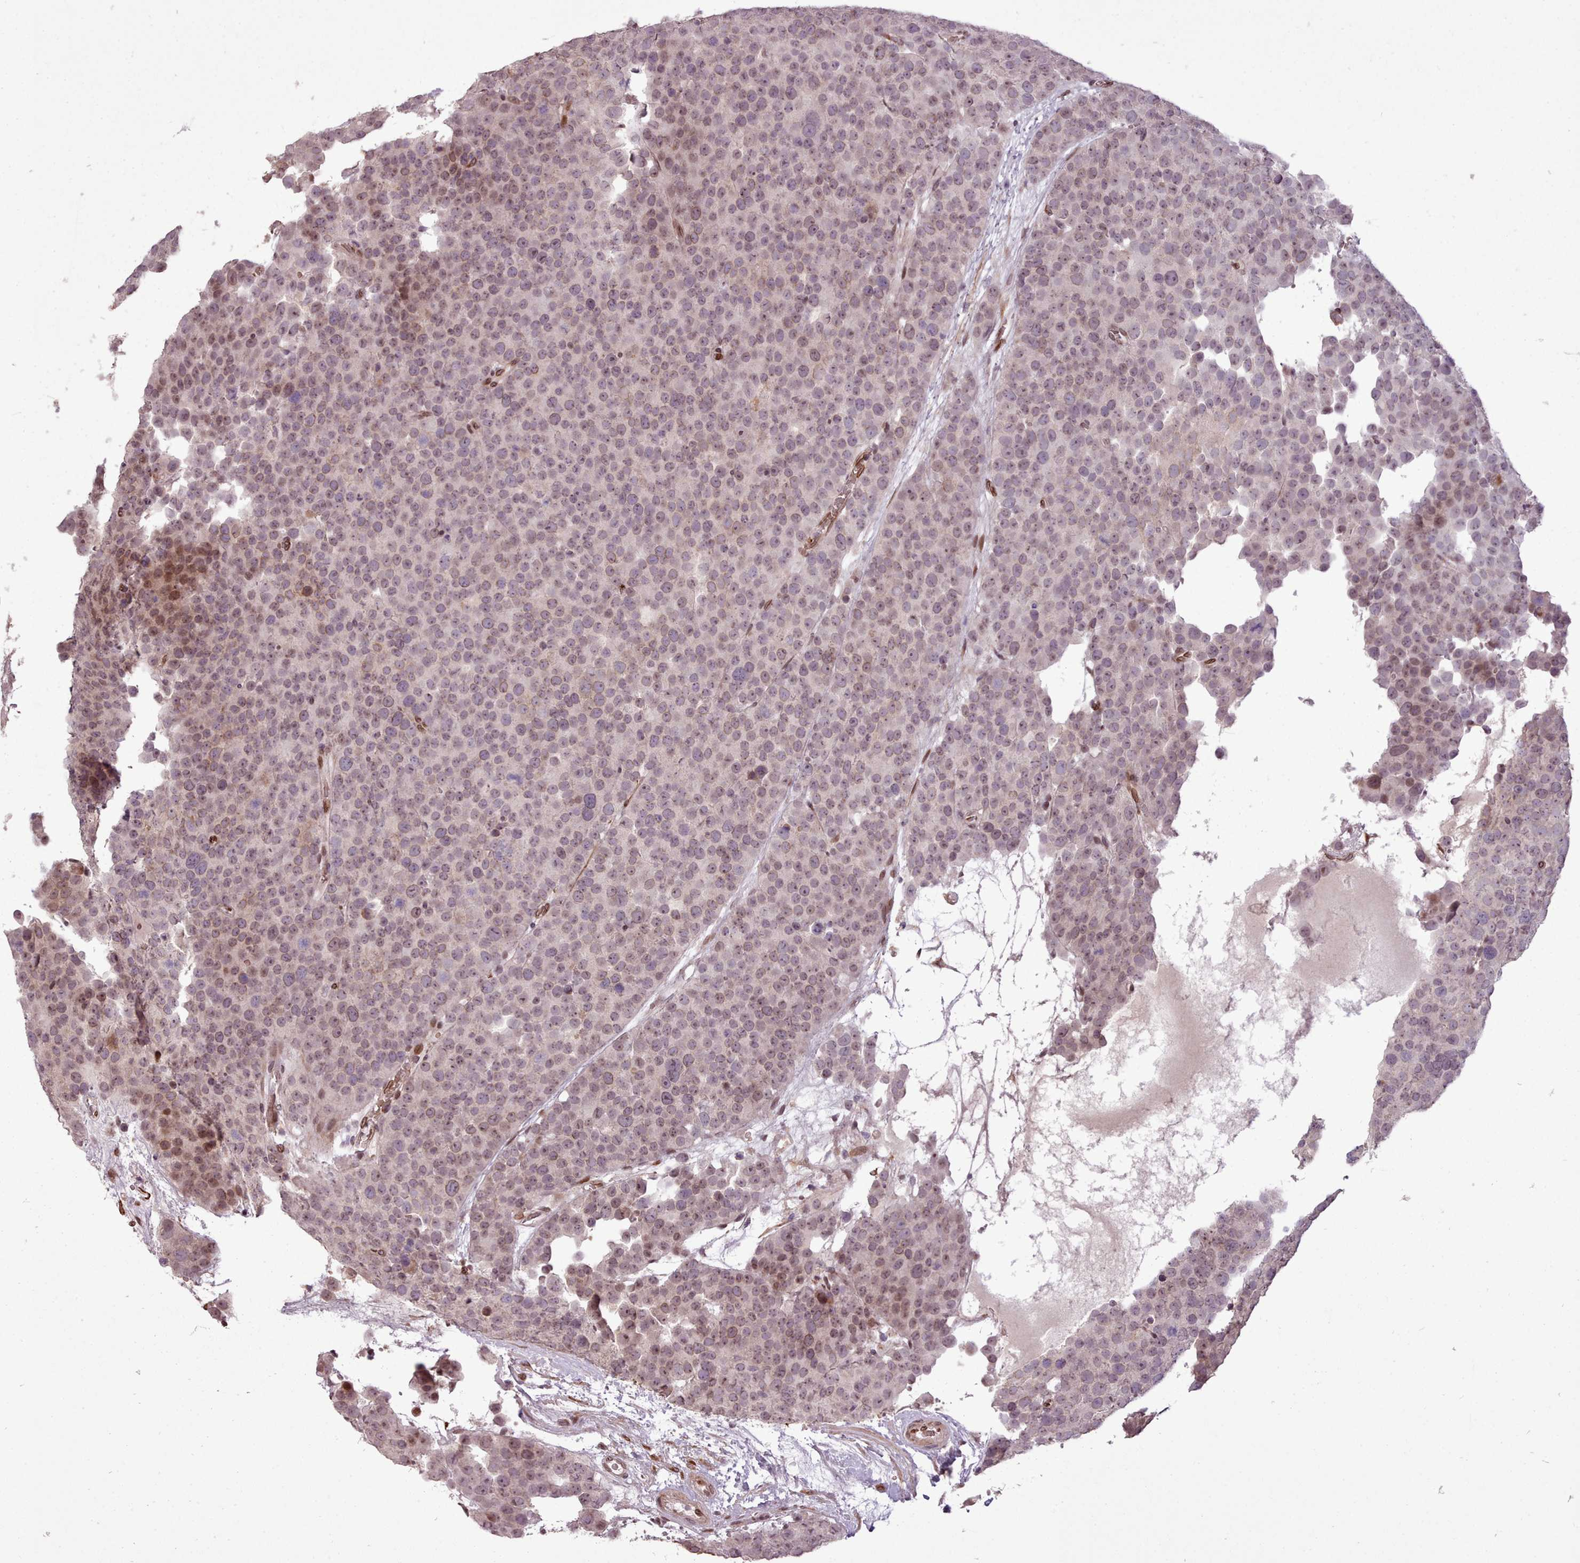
{"staining": {"intensity": "moderate", "quantity": "25%-75%", "location": "nuclear"}, "tissue": "testis cancer", "cell_type": "Tumor cells", "image_type": "cancer", "snomed": [{"axis": "morphology", "description": "Seminoma, NOS"}, {"axis": "topography", "description": "Testis"}], "caption": "Immunohistochemistry photomicrograph of testis cancer stained for a protein (brown), which exhibits medium levels of moderate nuclear positivity in approximately 25%-75% of tumor cells.", "gene": "CABP1", "patient": {"sex": "male", "age": 71}}